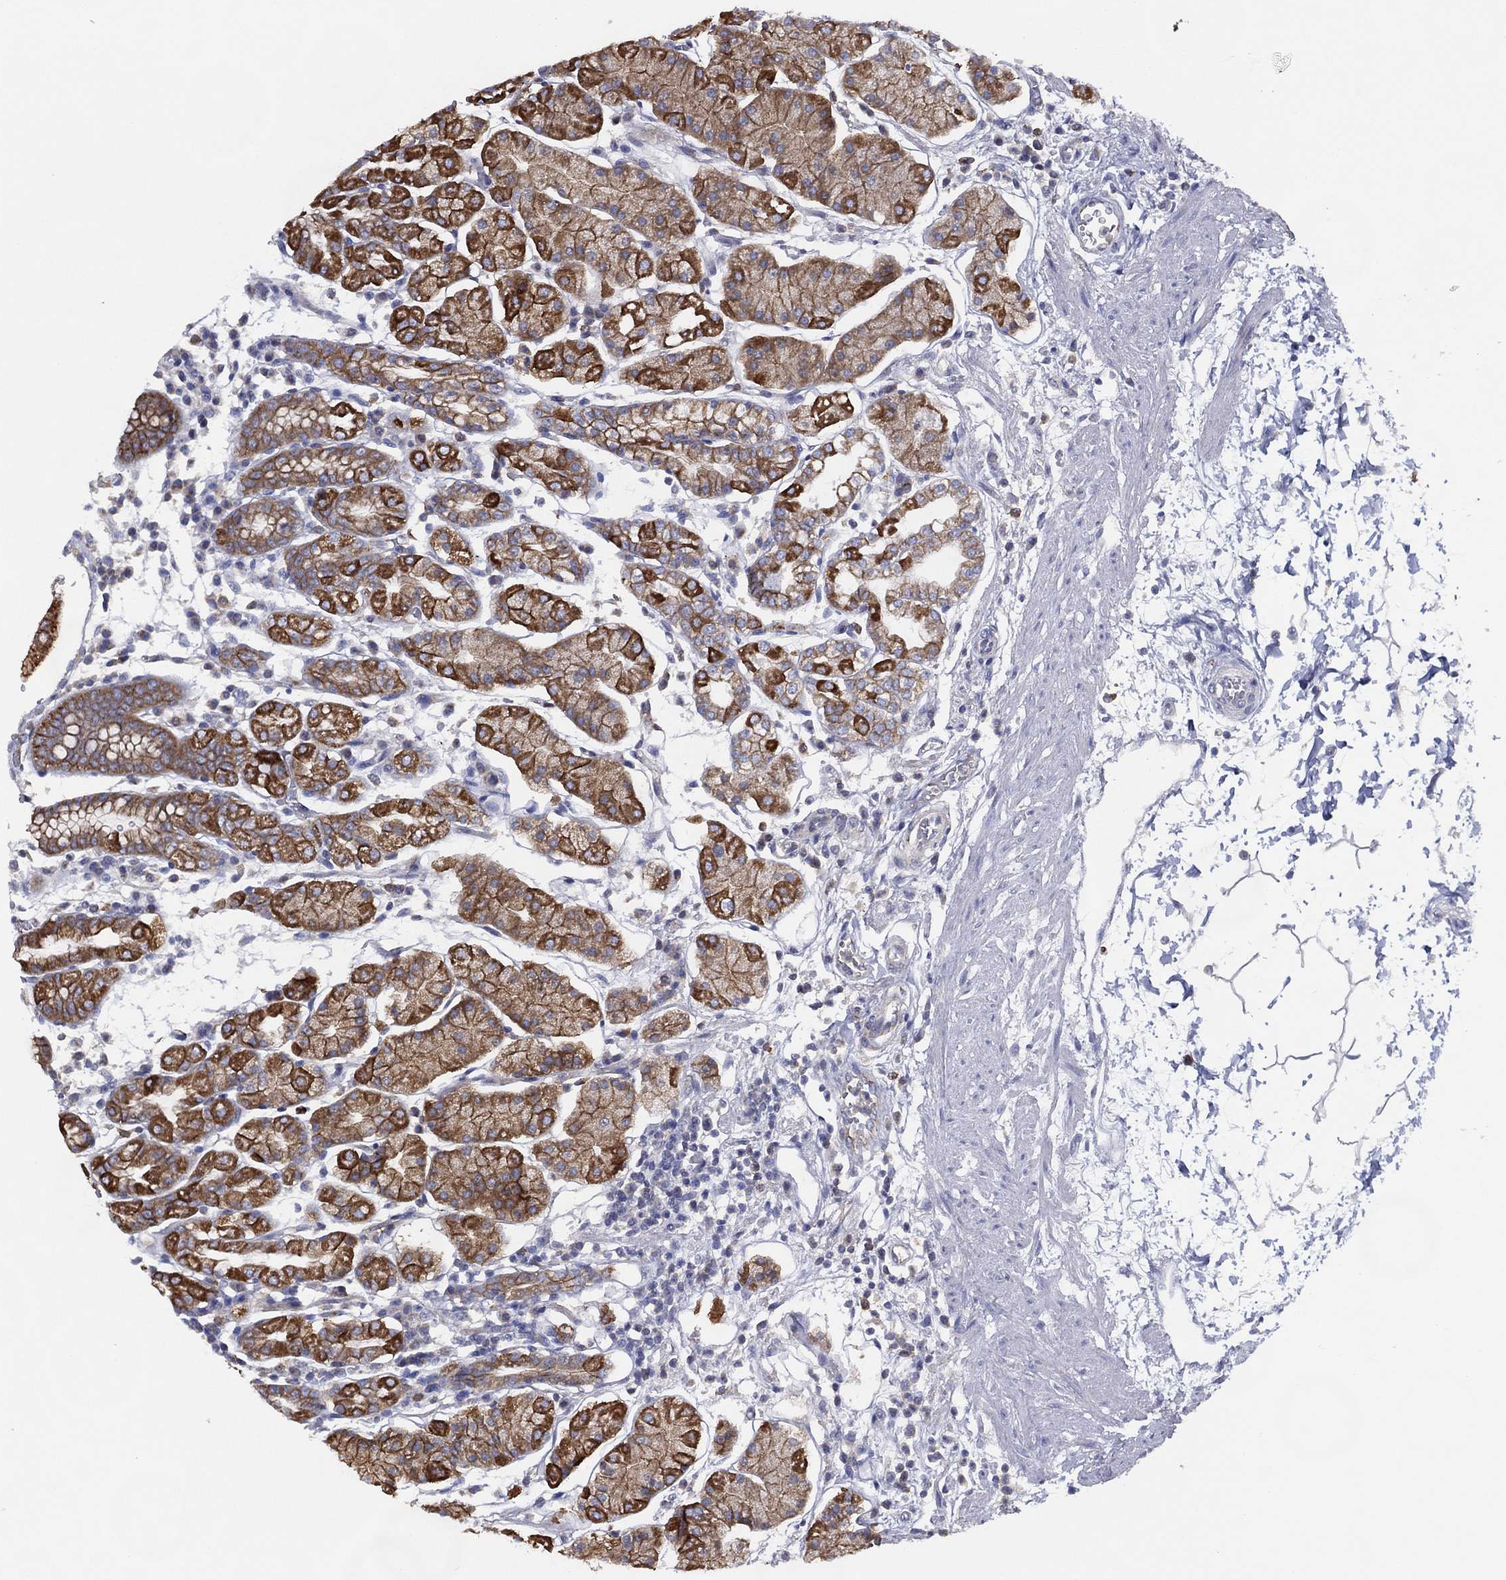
{"staining": {"intensity": "strong", "quantity": ">75%", "location": "cytoplasmic/membranous"}, "tissue": "stomach", "cell_type": "Glandular cells", "image_type": "normal", "snomed": [{"axis": "morphology", "description": "Normal tissue, NOS"}, {"axis": "topography", "description": "Stomach"}], "caption": "Protein staining of benign stomach demonstrates strong cytoplasmic/membranous expression in about >75% of glandular cells. Using DAB (3,3'-diaminobenzidine) (brown) and hematoxylin (blue) stains, captured at high magnification using brightfield microscopy.", "gene": "ZNF223", "patient": {"sex": "male", "age": 54}}